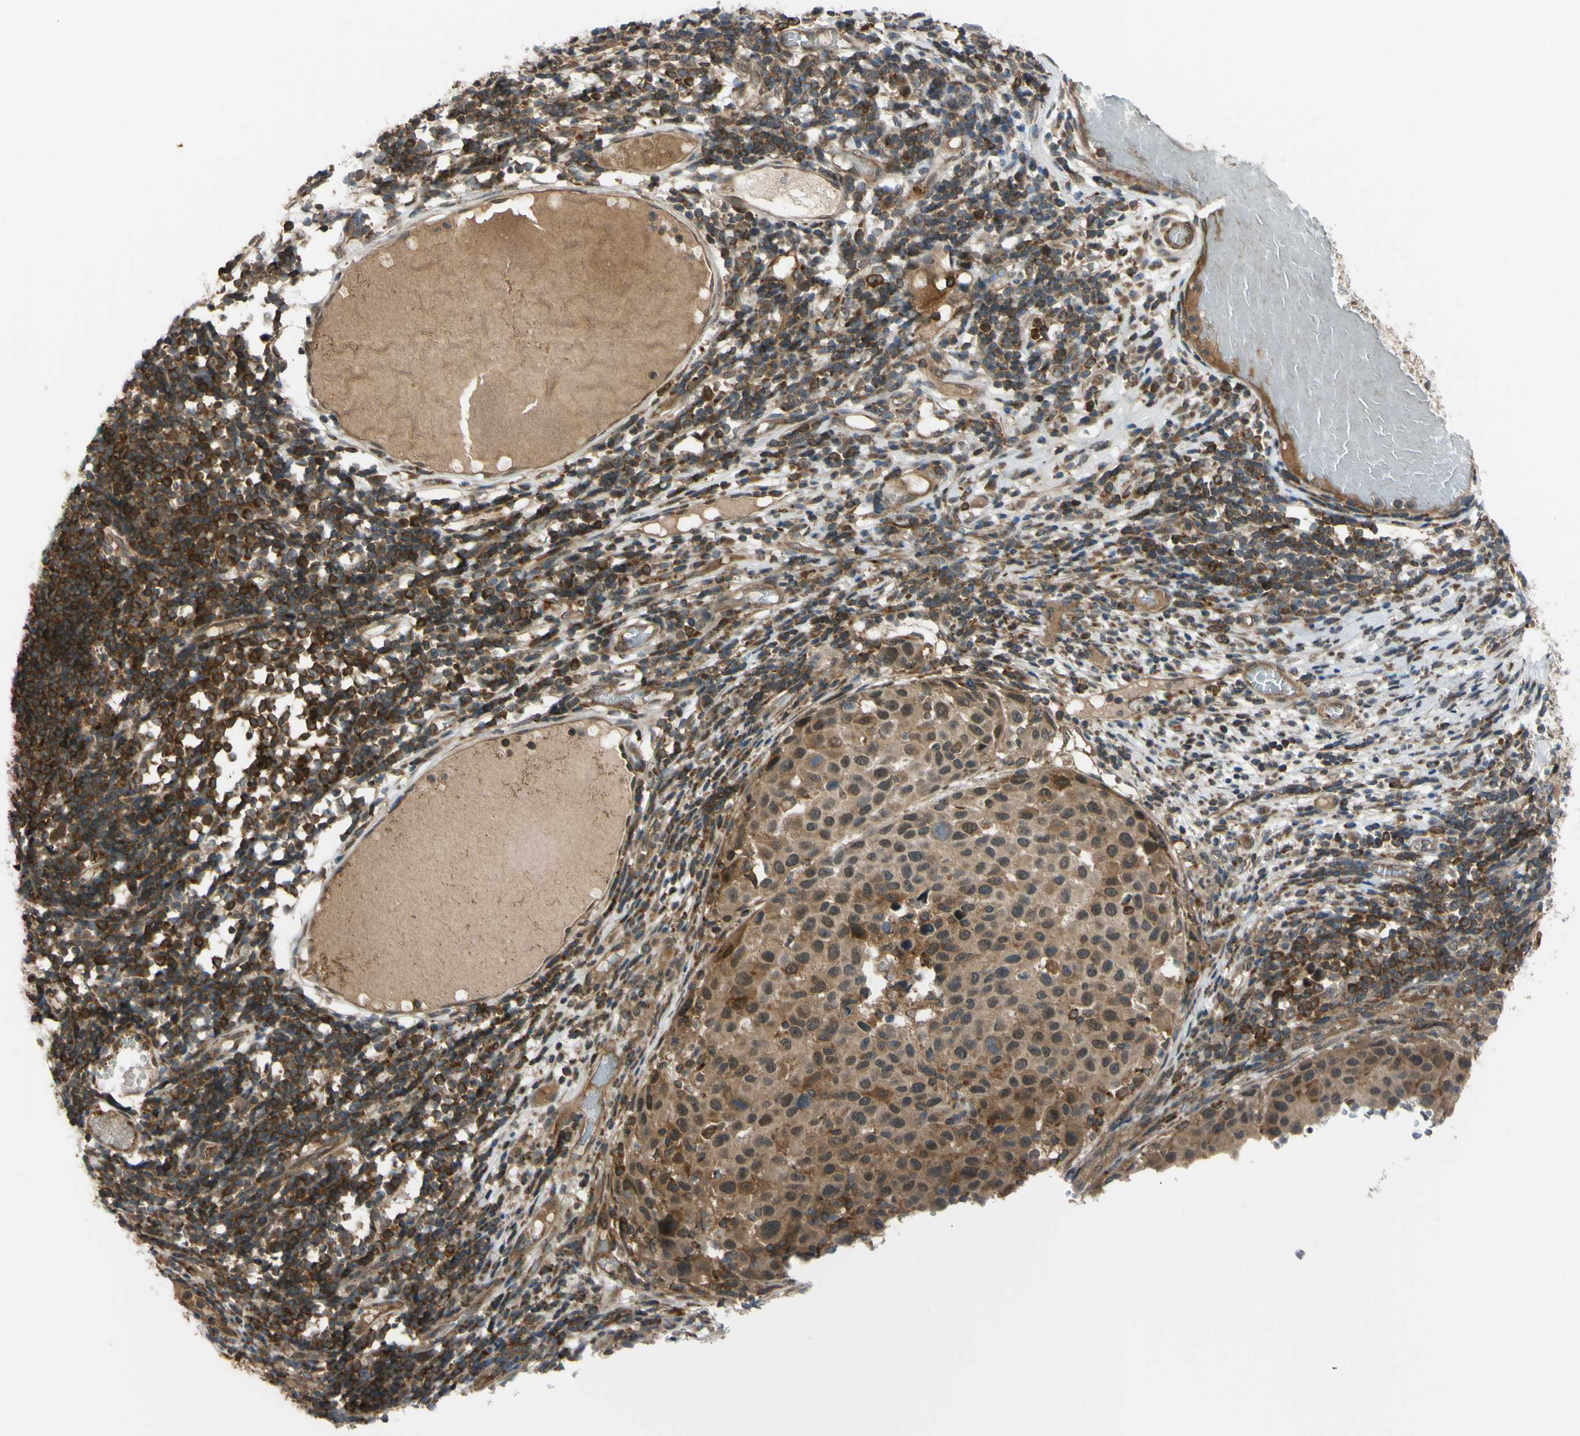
{"staining": {"intensity": "moderate", "quantity": ">75%", "location": "cytoplasmic/membranous,nuclear"}, "tissue": "melanoma", "cell_type": "Tumor cells", "image_type": "cancer", "snomed": [{"axis": "morphology", "description": "Malignant melanoma, Metastatic site"}, {"axis": "topography", "description": "Lymph node"}], "caption": "A brown stain shows moderate cytoplasmic/membranous and nuclear staining of a protein in melanoma tumor cells.", "gene": "FLII", "patient": {"sex": "male", "age": 61}}